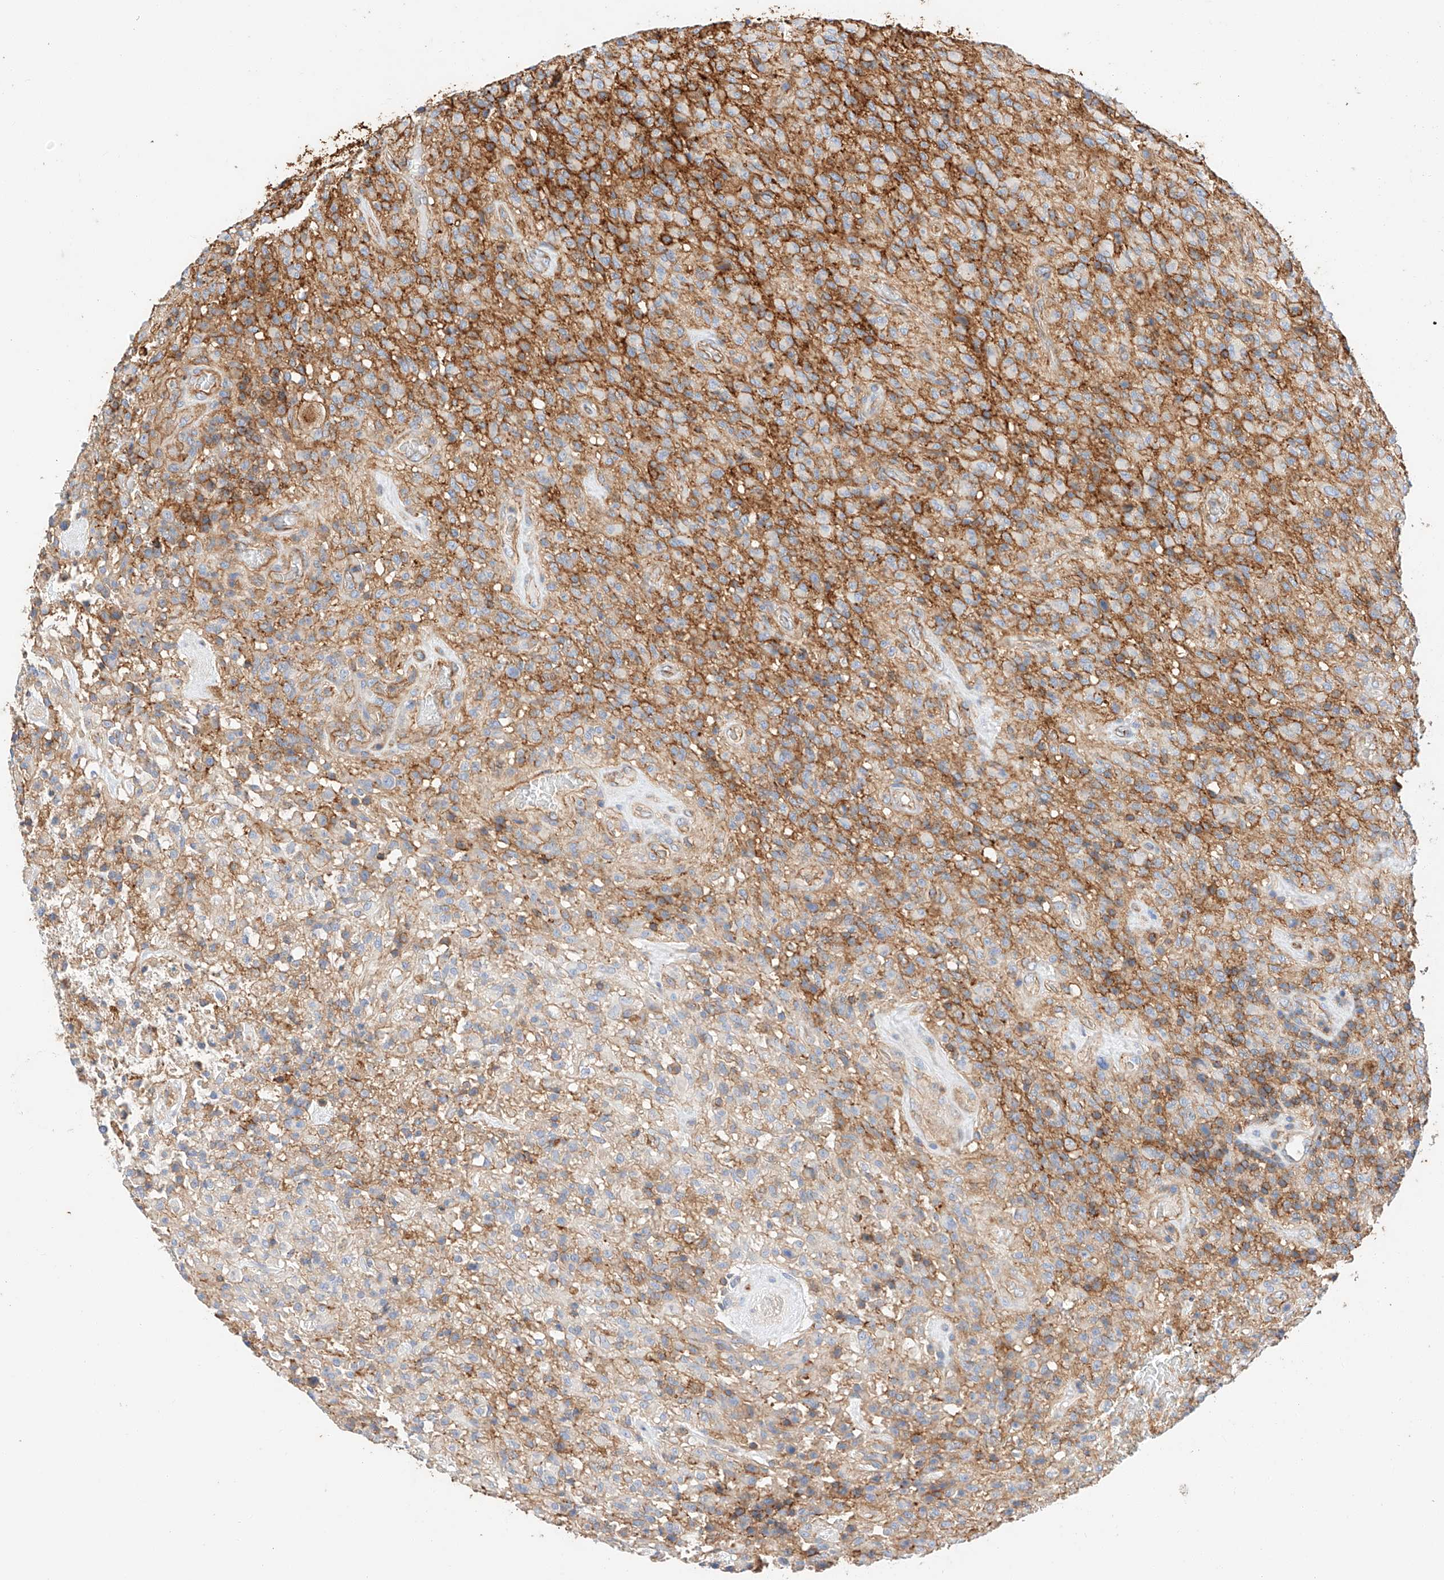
{"staining": {"intensity": "negative", "quantity": "none", "location": "none"}, "tissue": "glioma", "cell_type": "Tumor cells", "image_type": "cancer", "snomed": [{"axis": "morphology", "description": "Glioma, malignant, High grade"}, {"axis": "topography", "description": "Brain"}], "caption": "Immunohistochemistry image of human high-grade glioma (malignant) stained for a protein (brown), which demonstrates no staining in tumor cells. Brightfield microscopy of immunohistochemistry stained with DAB (3,3'-diaminobenzidine) (brown) and hematoxylin (blue), captured at high magnification.", "gene": "HAUS4", "patient": {"sex": "female", "age": 57}}